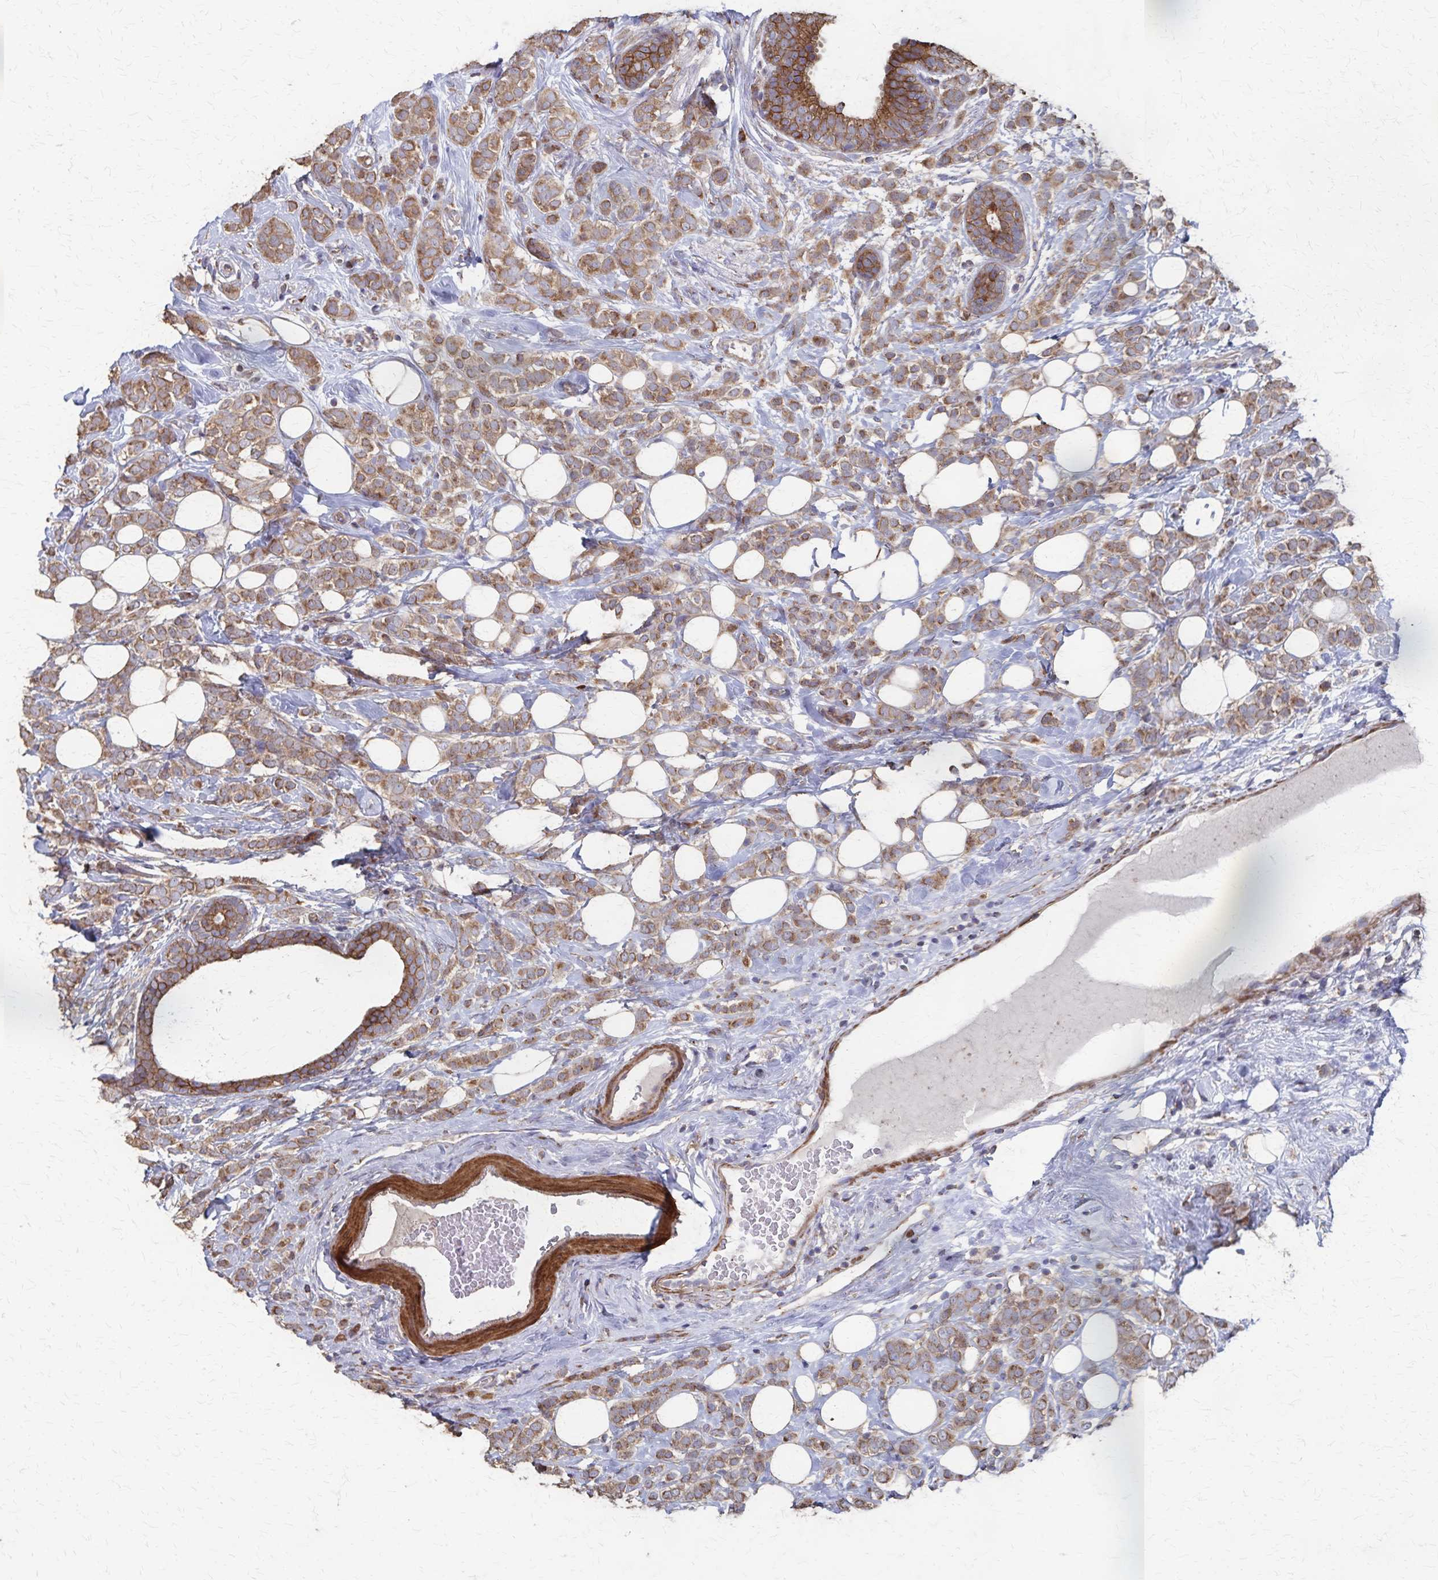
{"staining": {"intensity": "moderate", "quantity": ">75%", "location": "cytoplasmic/membranous"}, "tissue": "breast cancer", "cell_type": "Tumor cells", "image_type": "cancer", "snomed": [{"axis": "morphology", "description": "Lobular carcinoma"}, {"axis": "topography", "description": "Breast"}], "caption": "Immunohistochemical staining of breast cancer shows moderate cytoplasmic/membranous protein positivity in approximately >75% of tumor cells.", "gene": "PGAP2", "patient": {"sex": "female", "age": 49}}